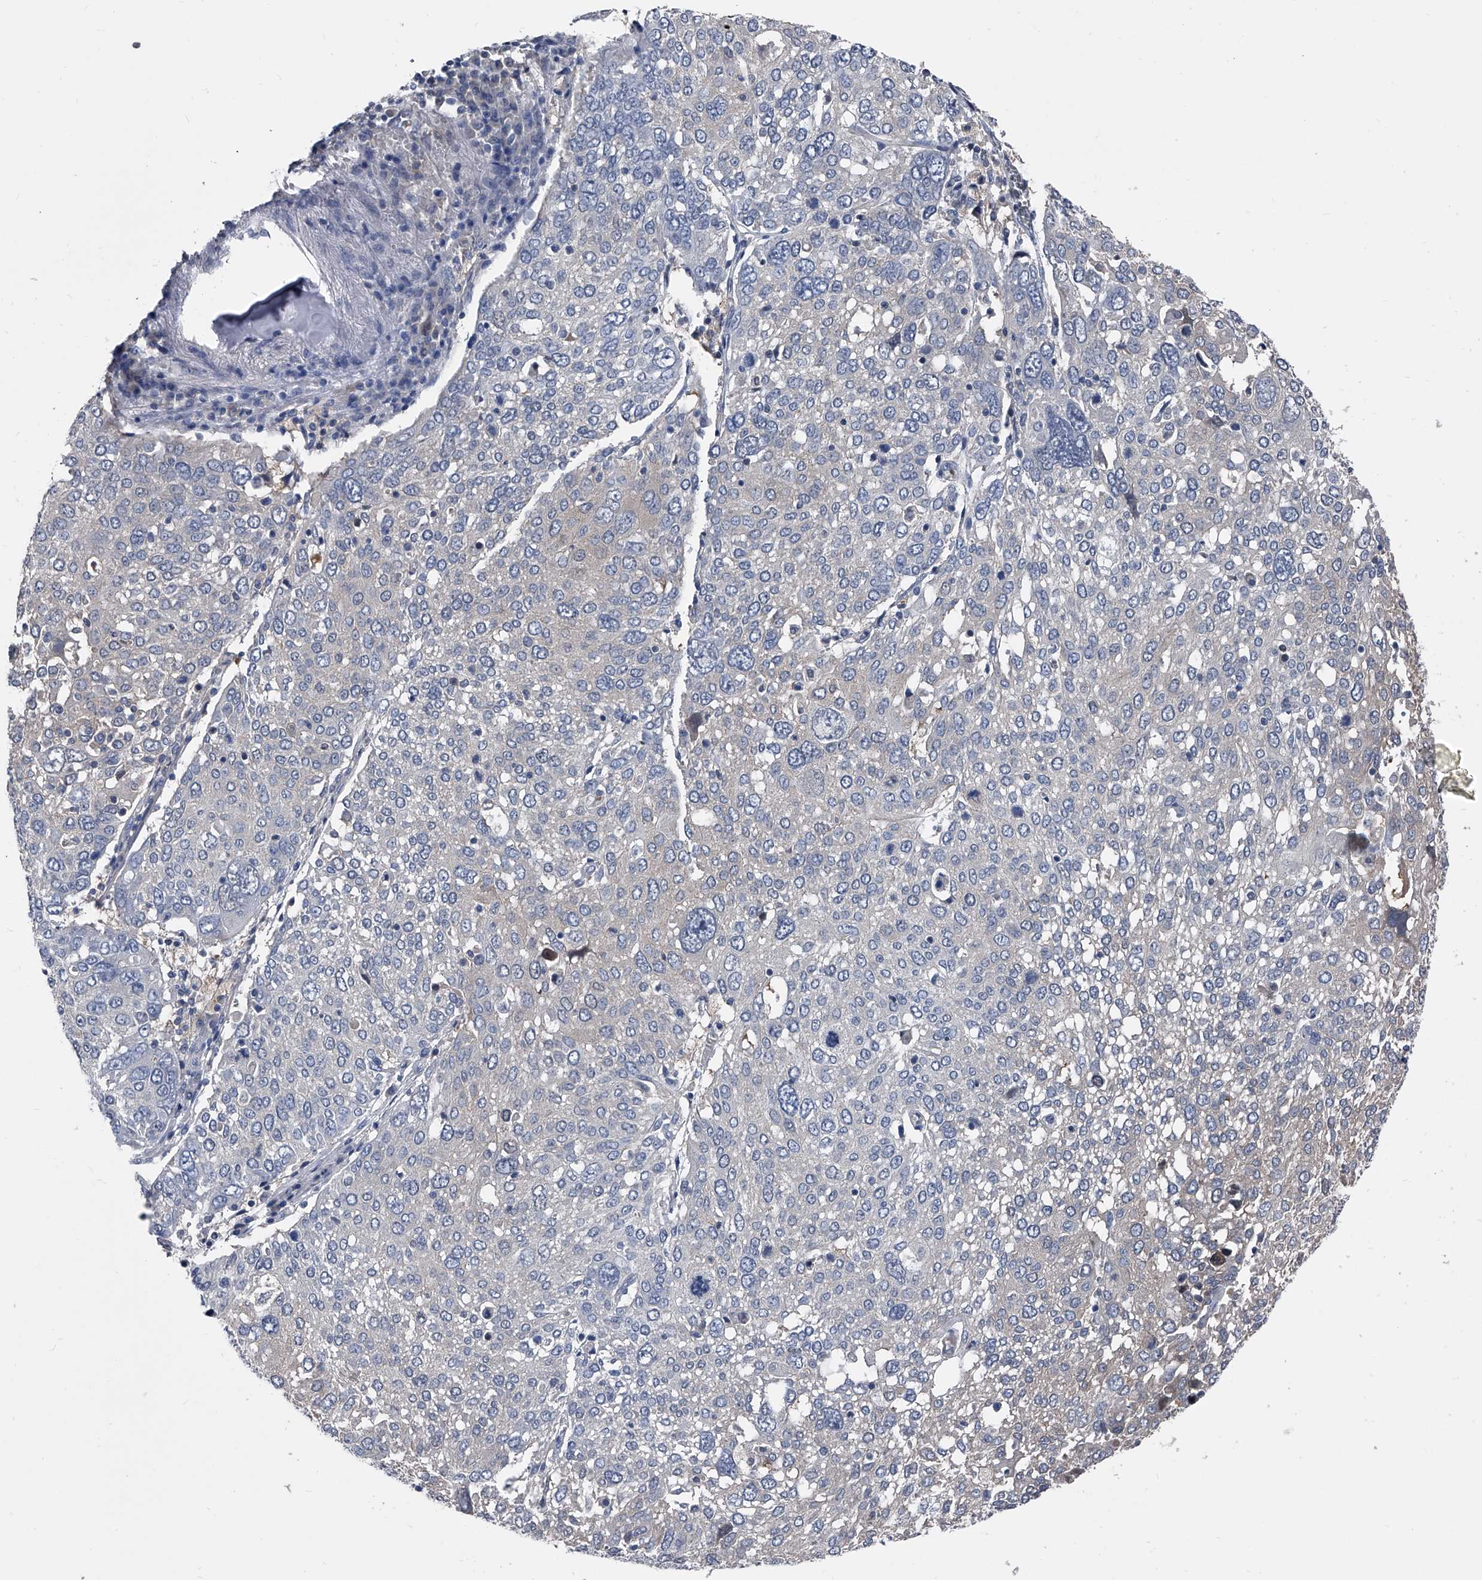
{"staining": {"intensity": "negative", "quantity": "none", "location": "none"}, "tissue": "lung cancer", "cell_type": "Tumor cells", "image_type": "cancer", "snomed": [{"axis": "morphology", "description": "Squamous cell carcinoma, NOS"}, {"axis": "topography", "description": "Lung"}], "caption": "The micrograph exhibits no staining of tumor cells in squamous cell carcinoma (lung).", "gene": "KIF13A", "patient": {"sex": "male", "age": 65}}